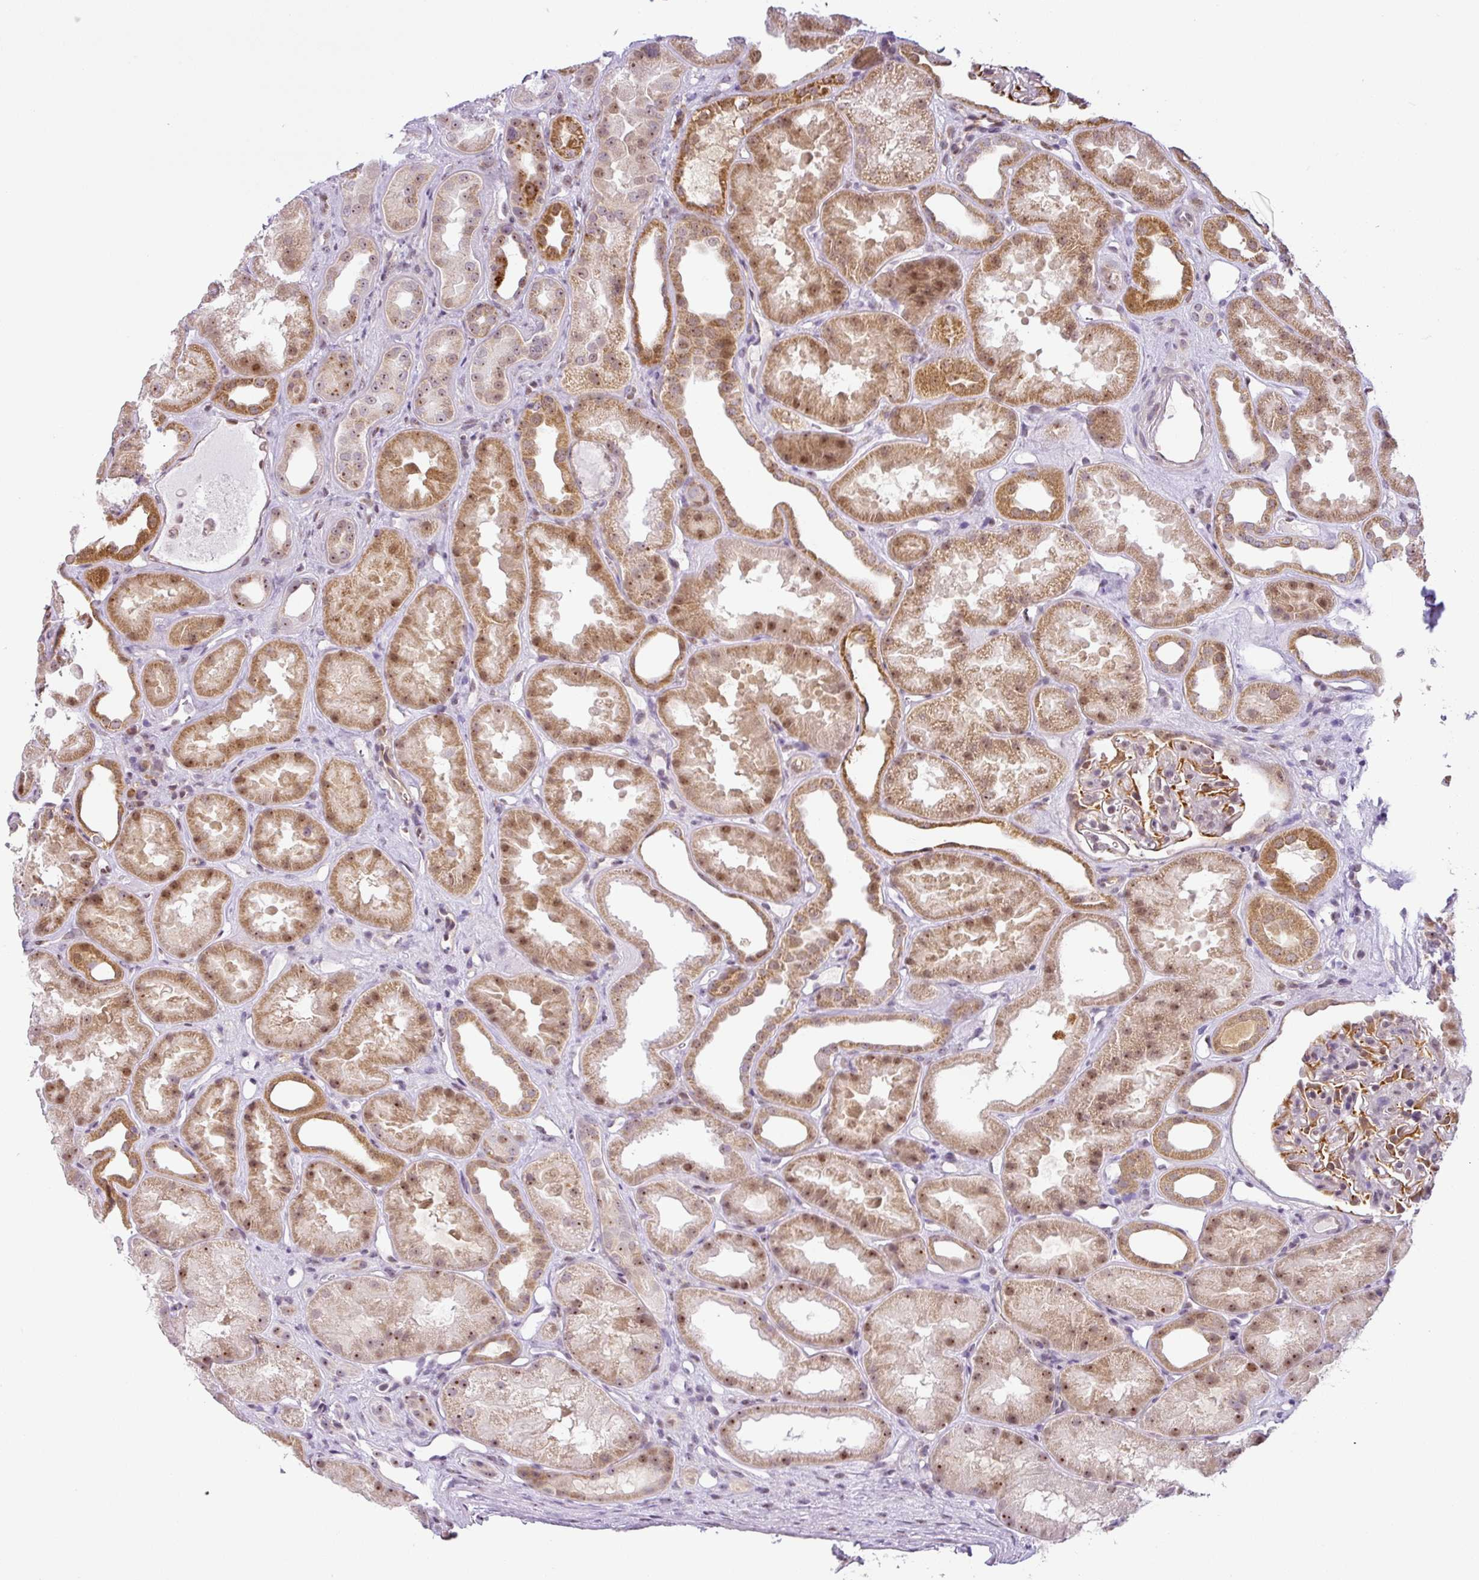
{"staining": {"intensity": "moderate", "quantity": "<25%", "location": "cytoplasmic/membranous"}, "tissue": "kidney", "cell_type": "Cells in glomeruli", "image_type": "normal", "snomed": [{"axis": "morphology", "description": "Normal tissue, NOS"}, {"axis": "topography", "description": "Kidney"}], "caption": "Kidney stained with DAB IHC displays low levels of moderate cytoplasmic/membranous positivity in approximately <25% of cells in glomeruli.", "gene": "NDUFB2", "patient": {"sex": "male", "age": 61}}